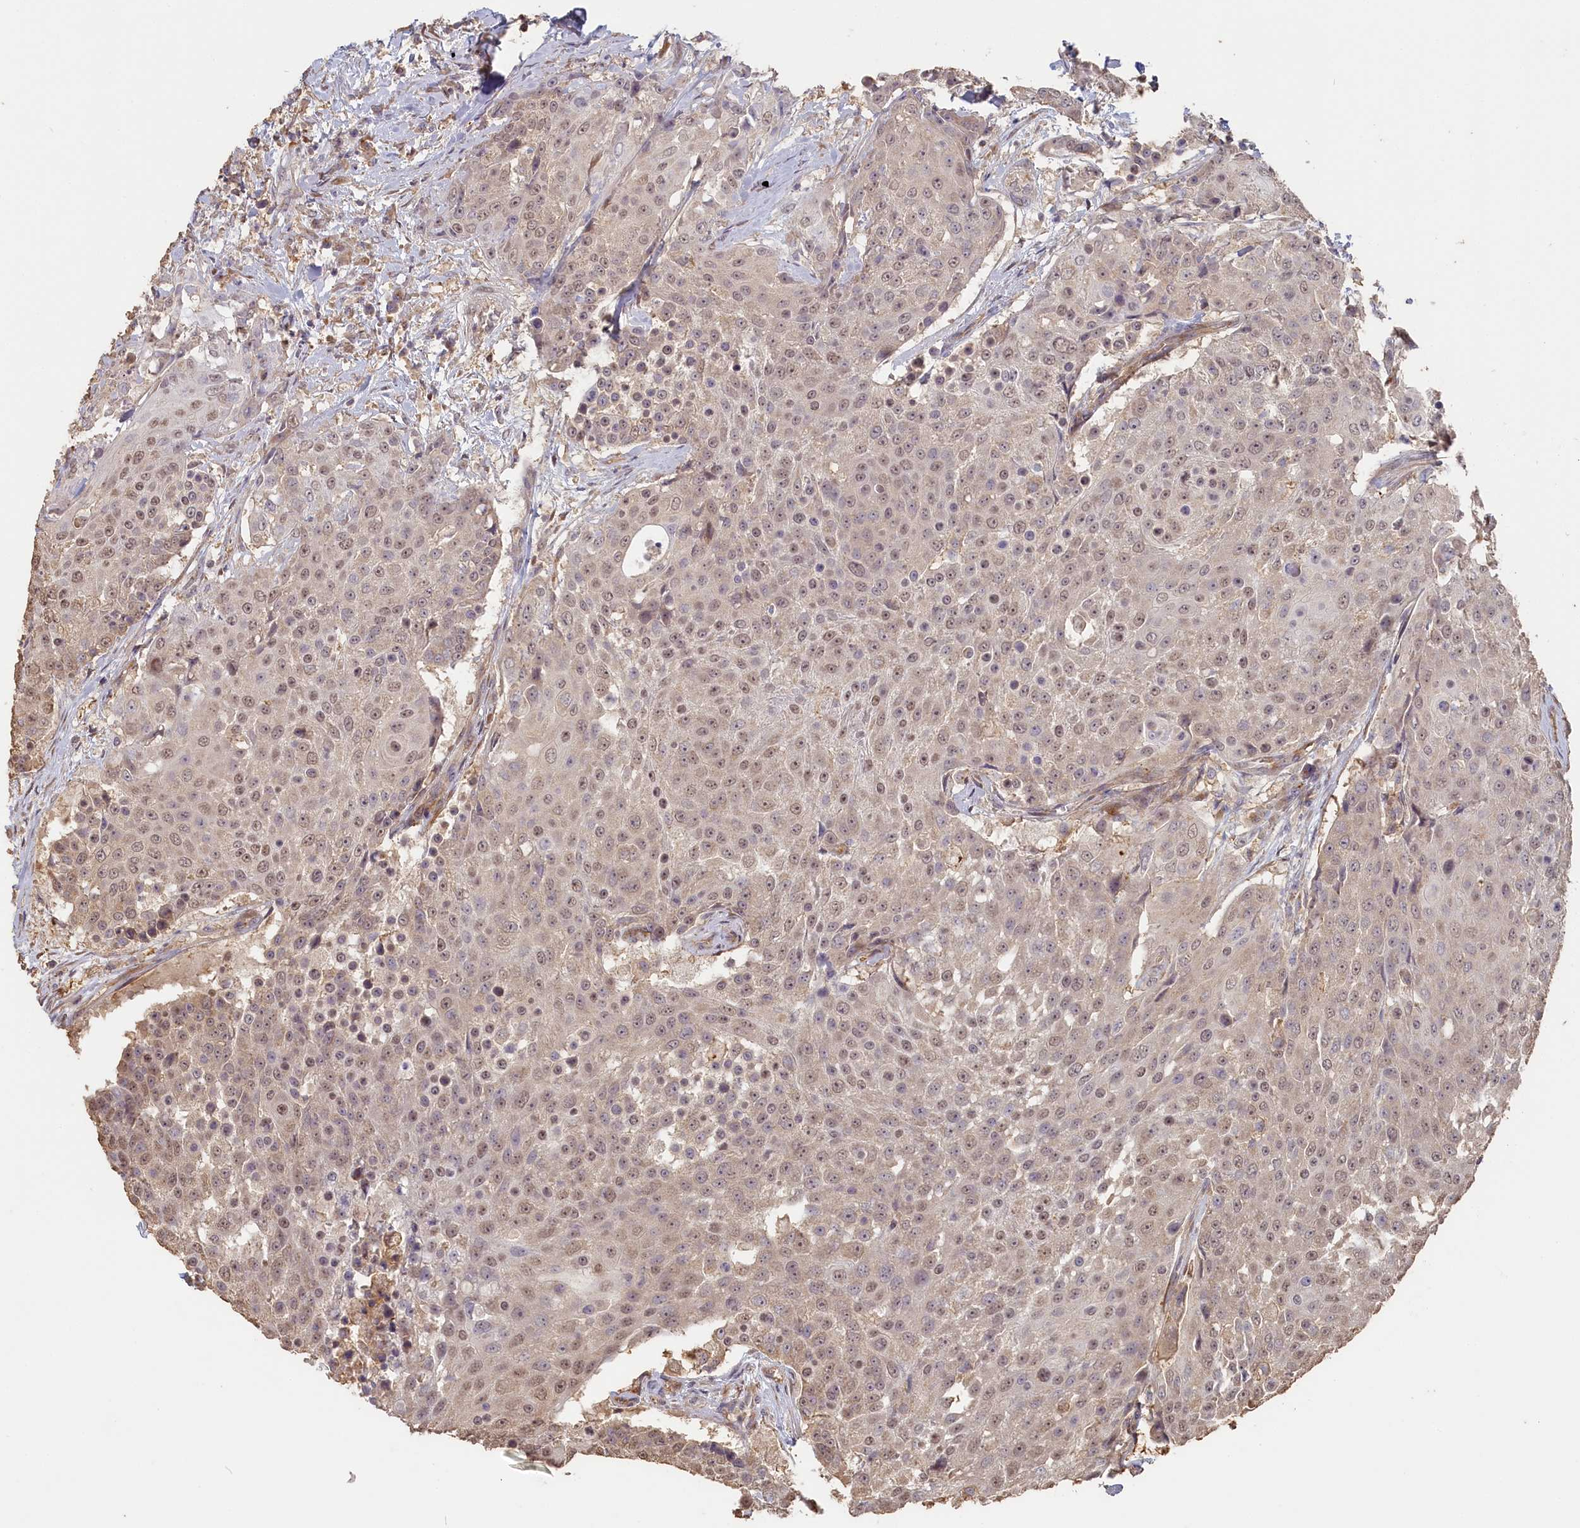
{"staining": {"intensity": "moderate", "quantity": "25%-75%", "location": "nuclear"}, "tissue": "urothelial cancer", "cell_type": "Tumor cells", "image_type": "cancer", "snomed": [{"axis": "morphology", "description": "Urothelial carcinoma, High grade"}, {"axis": "topography", "description": "Urinary bladder"}], "caption": "Protein expression analysis of urothelial carcinoma (high-grade) exhibits moderate nuclear staining in approximately 25%-75% of tumor cells. Nuclei are stained in blue.", "gene": "STX16", "patient": {"sex": "female", "age": 63}}